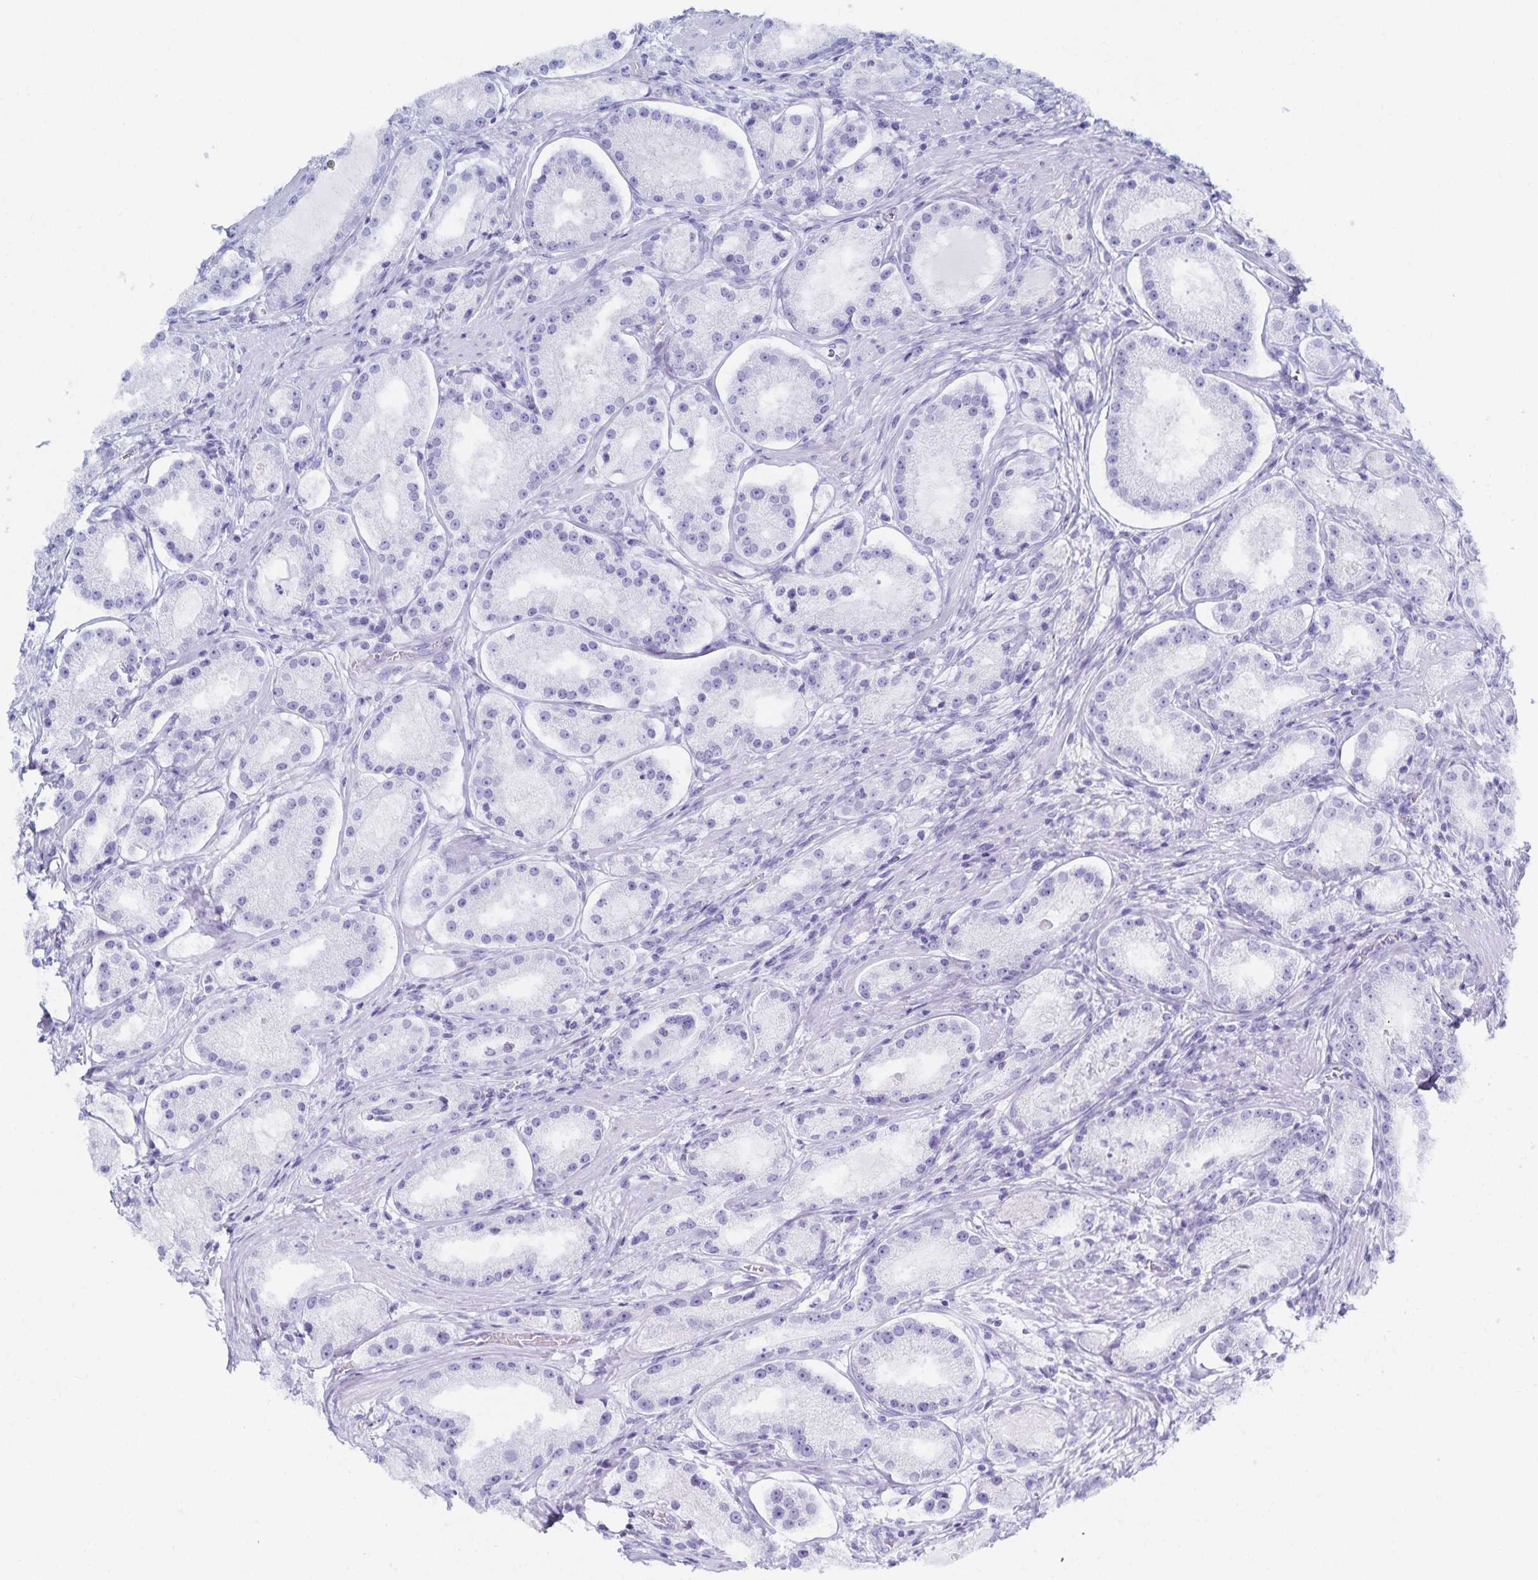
{"staining": {"intensity": "negative", "quantity": "none", "location": "none"}, "tissue": "prostate cancer", "cell_type": "Tumor cells", "image_type": "cancer", "snomed": [{"axis": "morphology", "description": "Adenocarcinoma, Low grade"}, {"axis": "topography", "description": "Prostate"}], "caption": "This photomicrograph is of prostate adenocarcinoma (low-grade) stained with immunohistochemistry to label a protein in brown with the nuclei are counter-stained blue. There is no expression in tumor cells.", "gene": "SNTN", "patient": {"sex": "male", "age": 57}}